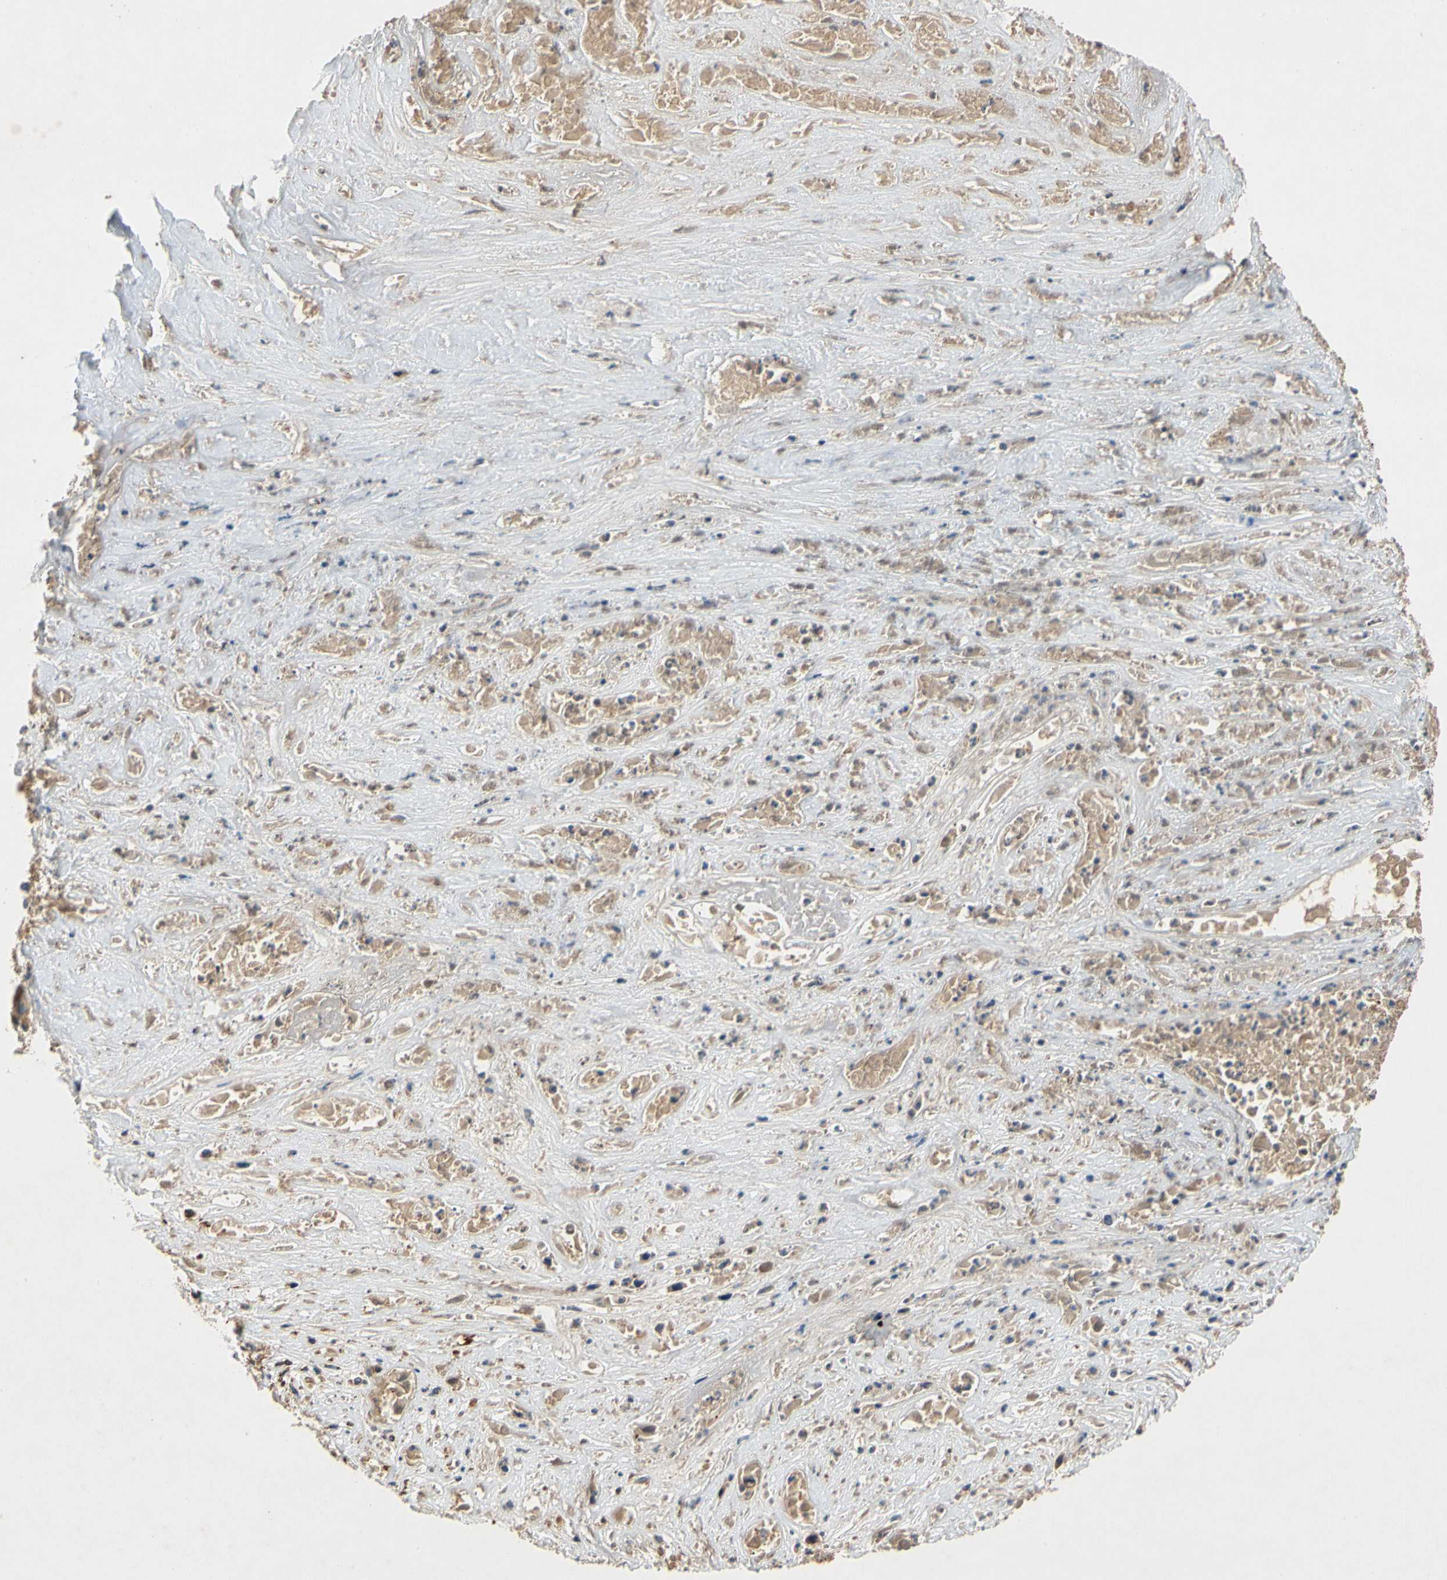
{"staining": {"intensity": "weak", "quantity": ">75%", "location": "cytoplasmic/membranous"}, "tissue": "lung cancer", "cell_type": "Tumor cells", "image_type": "cancer", "snomed": [{"axis": "morphology", "description": "Squamous cell carcinoma, NOS"}, {"axis": "topography", "description": "Lung"}], "caption": "This photomicrograph displays IHC staining of human lung cancer, with low weak cytoplasmic/membranous staining in about >75% of tumor cells.", "gene": "USP46", "patient": {"sex": "male", "age": 71}}